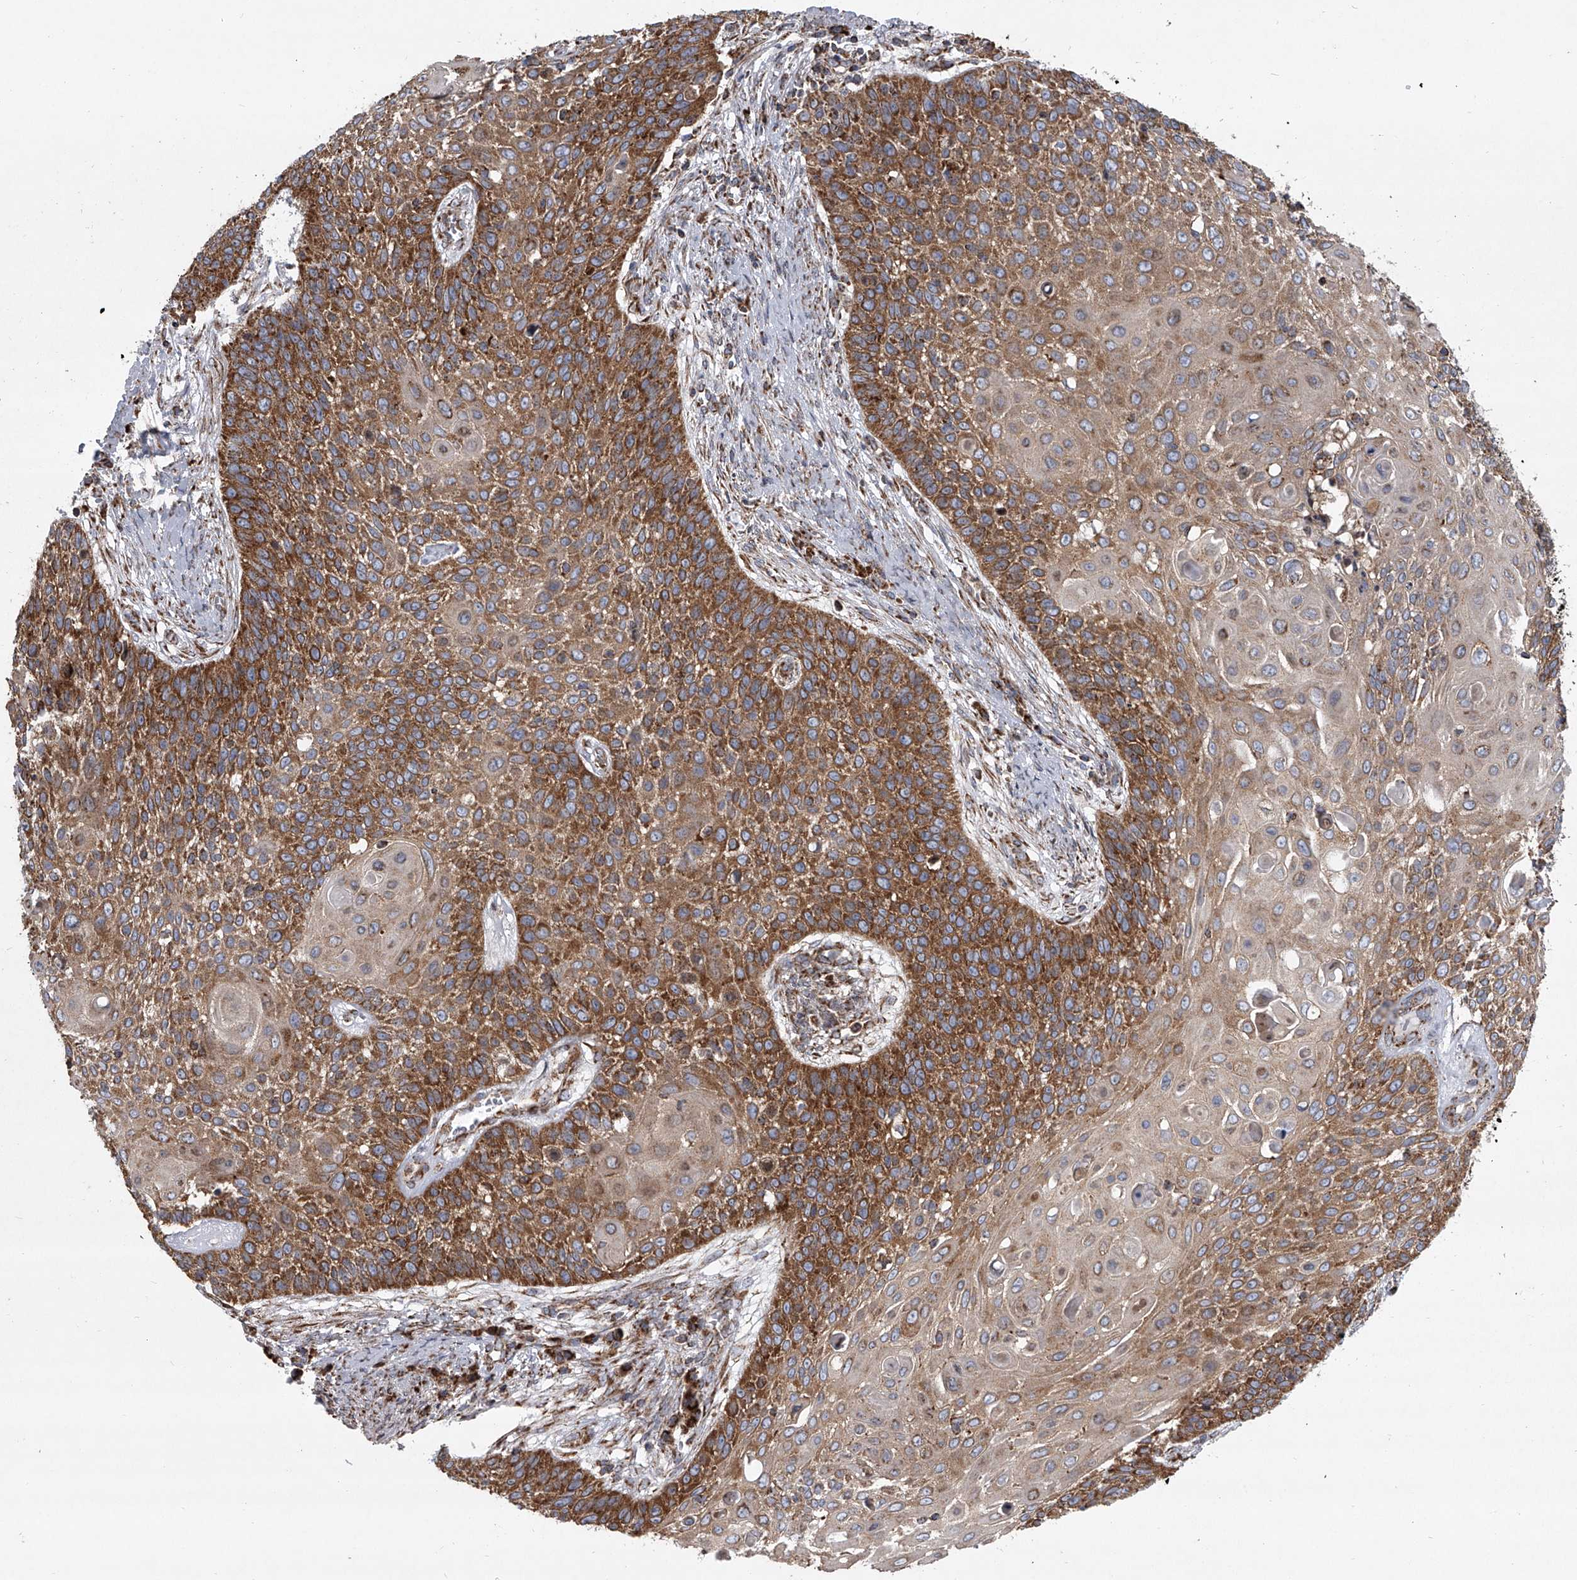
{"staining": {"intensity": "moderate", "quantity": ">75%", "location": "cytoplasmic/membranous"}, "tissue": "cervical cancer", "cell_type": "Tumor cells", "image_type": "cancer", "snomed": [{"axis": "morphology", "description": "Squamous cell carcinoma, NOS"}, {"axis": "topography", "description": "Cervix"}], "caption": "Immunohistochemistry (IHC) (DAB (3,3'-diaminobenzidine)) staining of human cervical cancer (squamous cell carcinoma) demonstrates moderate cytoplasmic/membranous protein expression in about >75% of tumor cells.", "gene": "ZC3H15", "patient": {"sex": "female", "age": 39}}